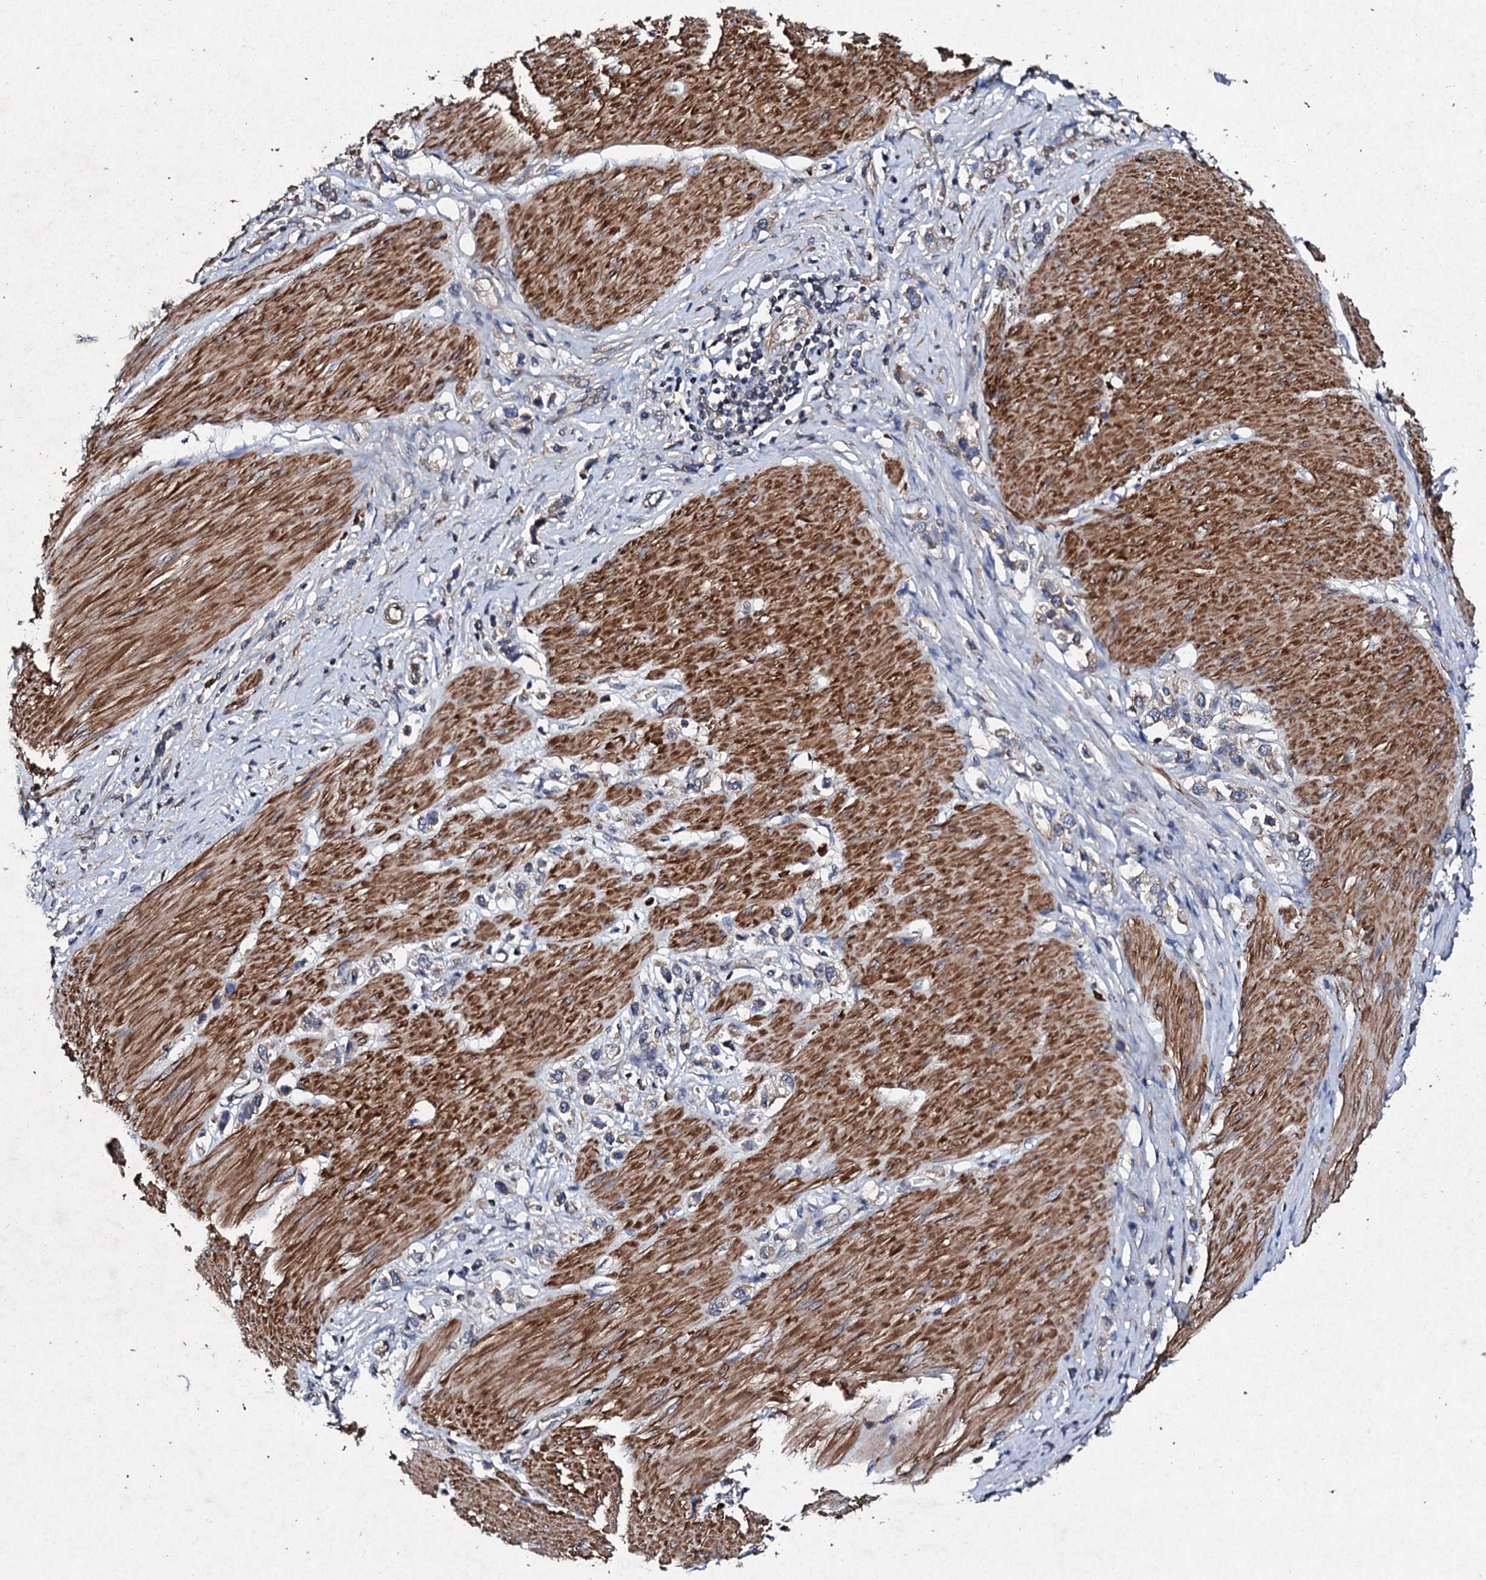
{"staining": {"intensity": "negative", "quantity": "none", "location": "none"}, "tissue": "stomach cancer", "cell_type": "Tumor cells", "image_type": "cancer", "snomed": [{"axis": "morphology", "description": "Normal tissue, NOS"}, {"axis": "morphology", "description": "Adenocarcinoma, NOS"}, {"axis": "topography", "description": "Stomach, upper"}, {"axis": "topography", "description": "Stomach"}], "caption": "Immunohistochemistry (IHC) of human stomach adenocarcinoma shows no expression in tumor cells.", "gene": "MOCOS", "patient": {"sex": "female", "age": 65}}